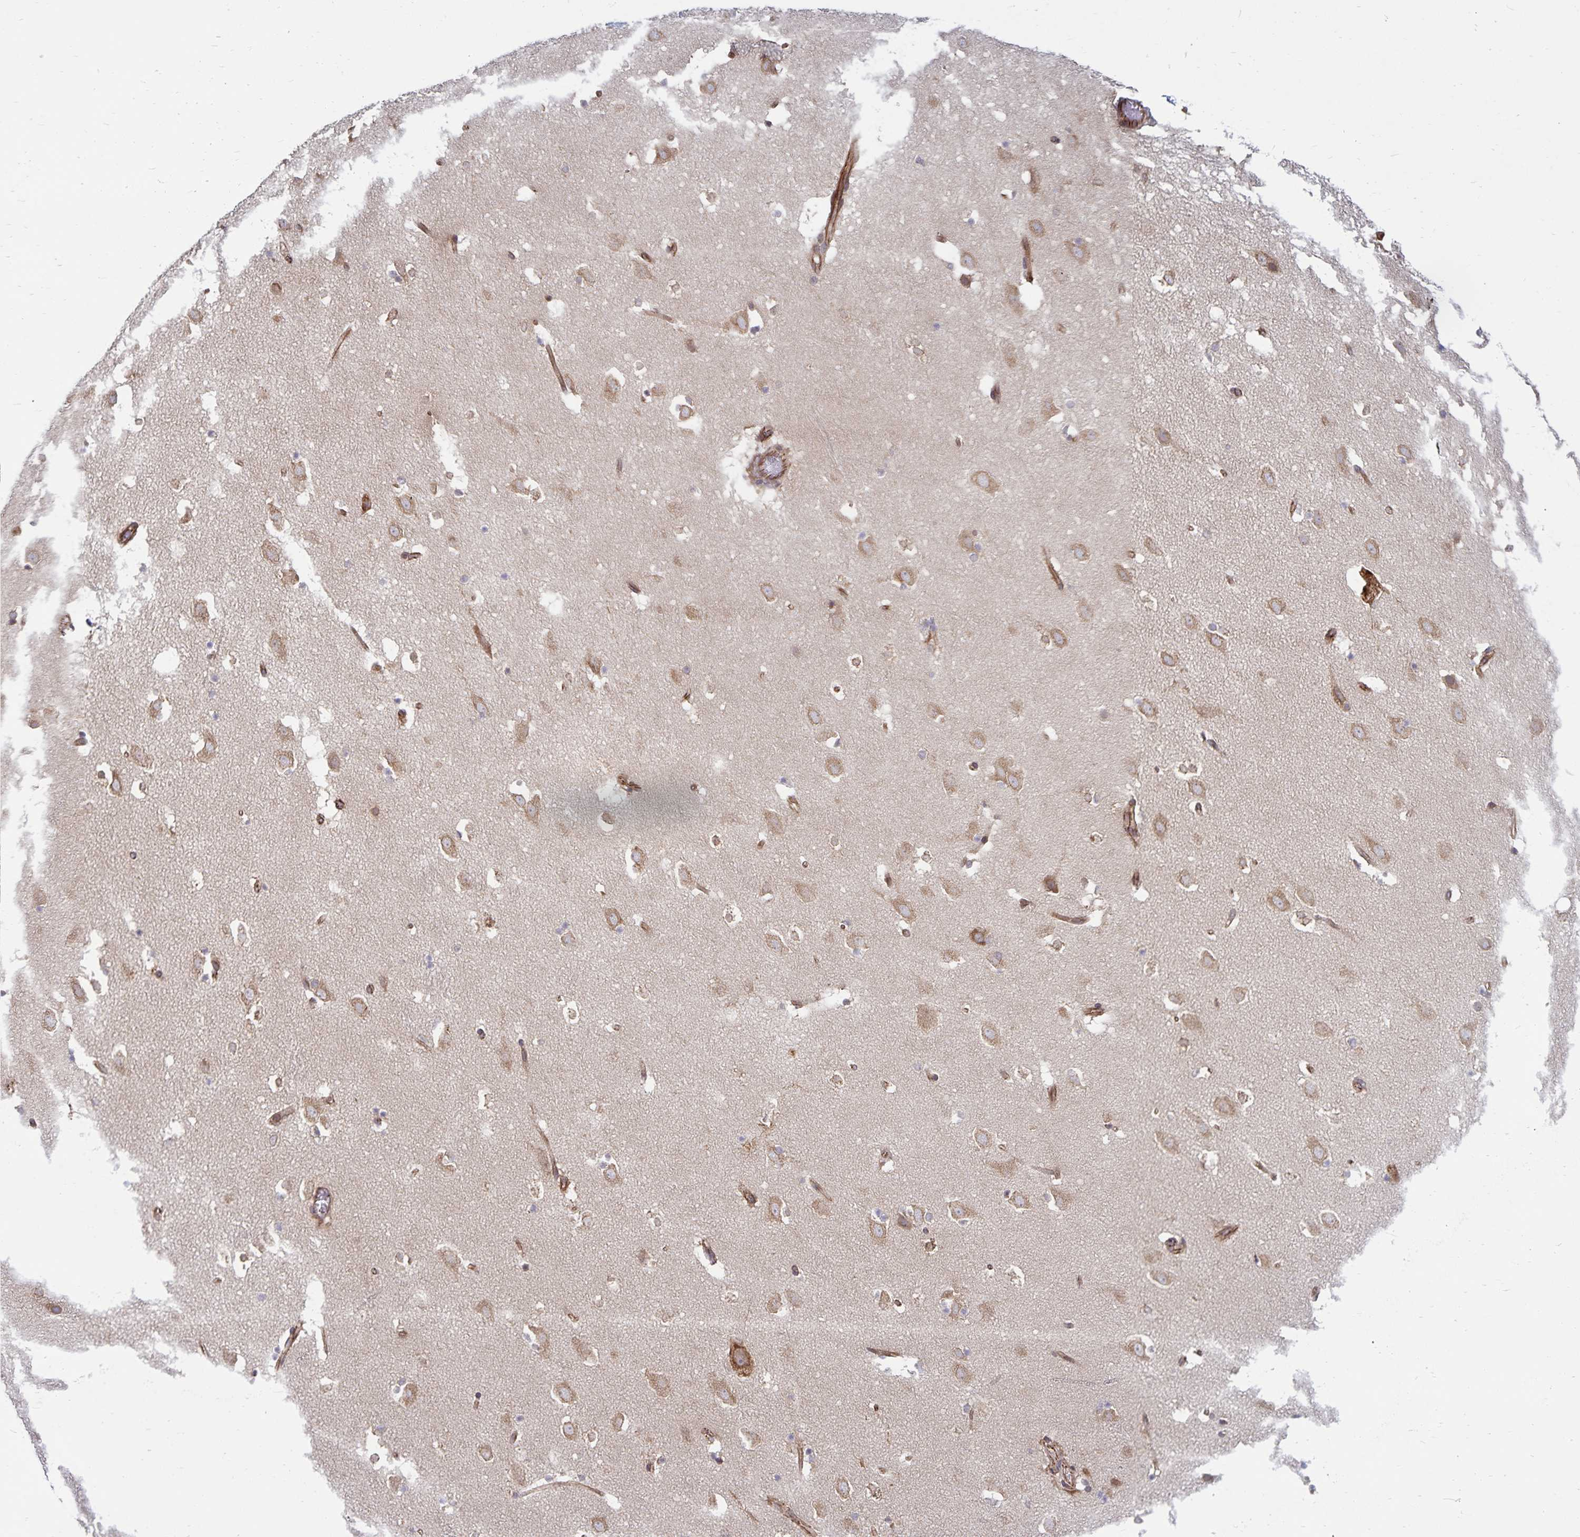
{"staining": {"intensity": "moderate", "quantity": "25%-75%", "location": "cytoplasmic/membranous"}, "tissue": "caudate", "cell_type": "Glial cells", "image_type": "normal", "snomed": [{"axis": "morphology", "description": "Normal tissue, NOS"}, {"axis": "topography", "description": "Lateral ventricle wall"}], "caption": "Glial cells show moderate cytoplasmic/membranous positivity in about 25%-75% of cells in normal caudate. The protein of interest is shown in brown color, while the nuclei are stained blue.", "gene": "SEC62", "patient": {"sex": "male", "age": 37}}